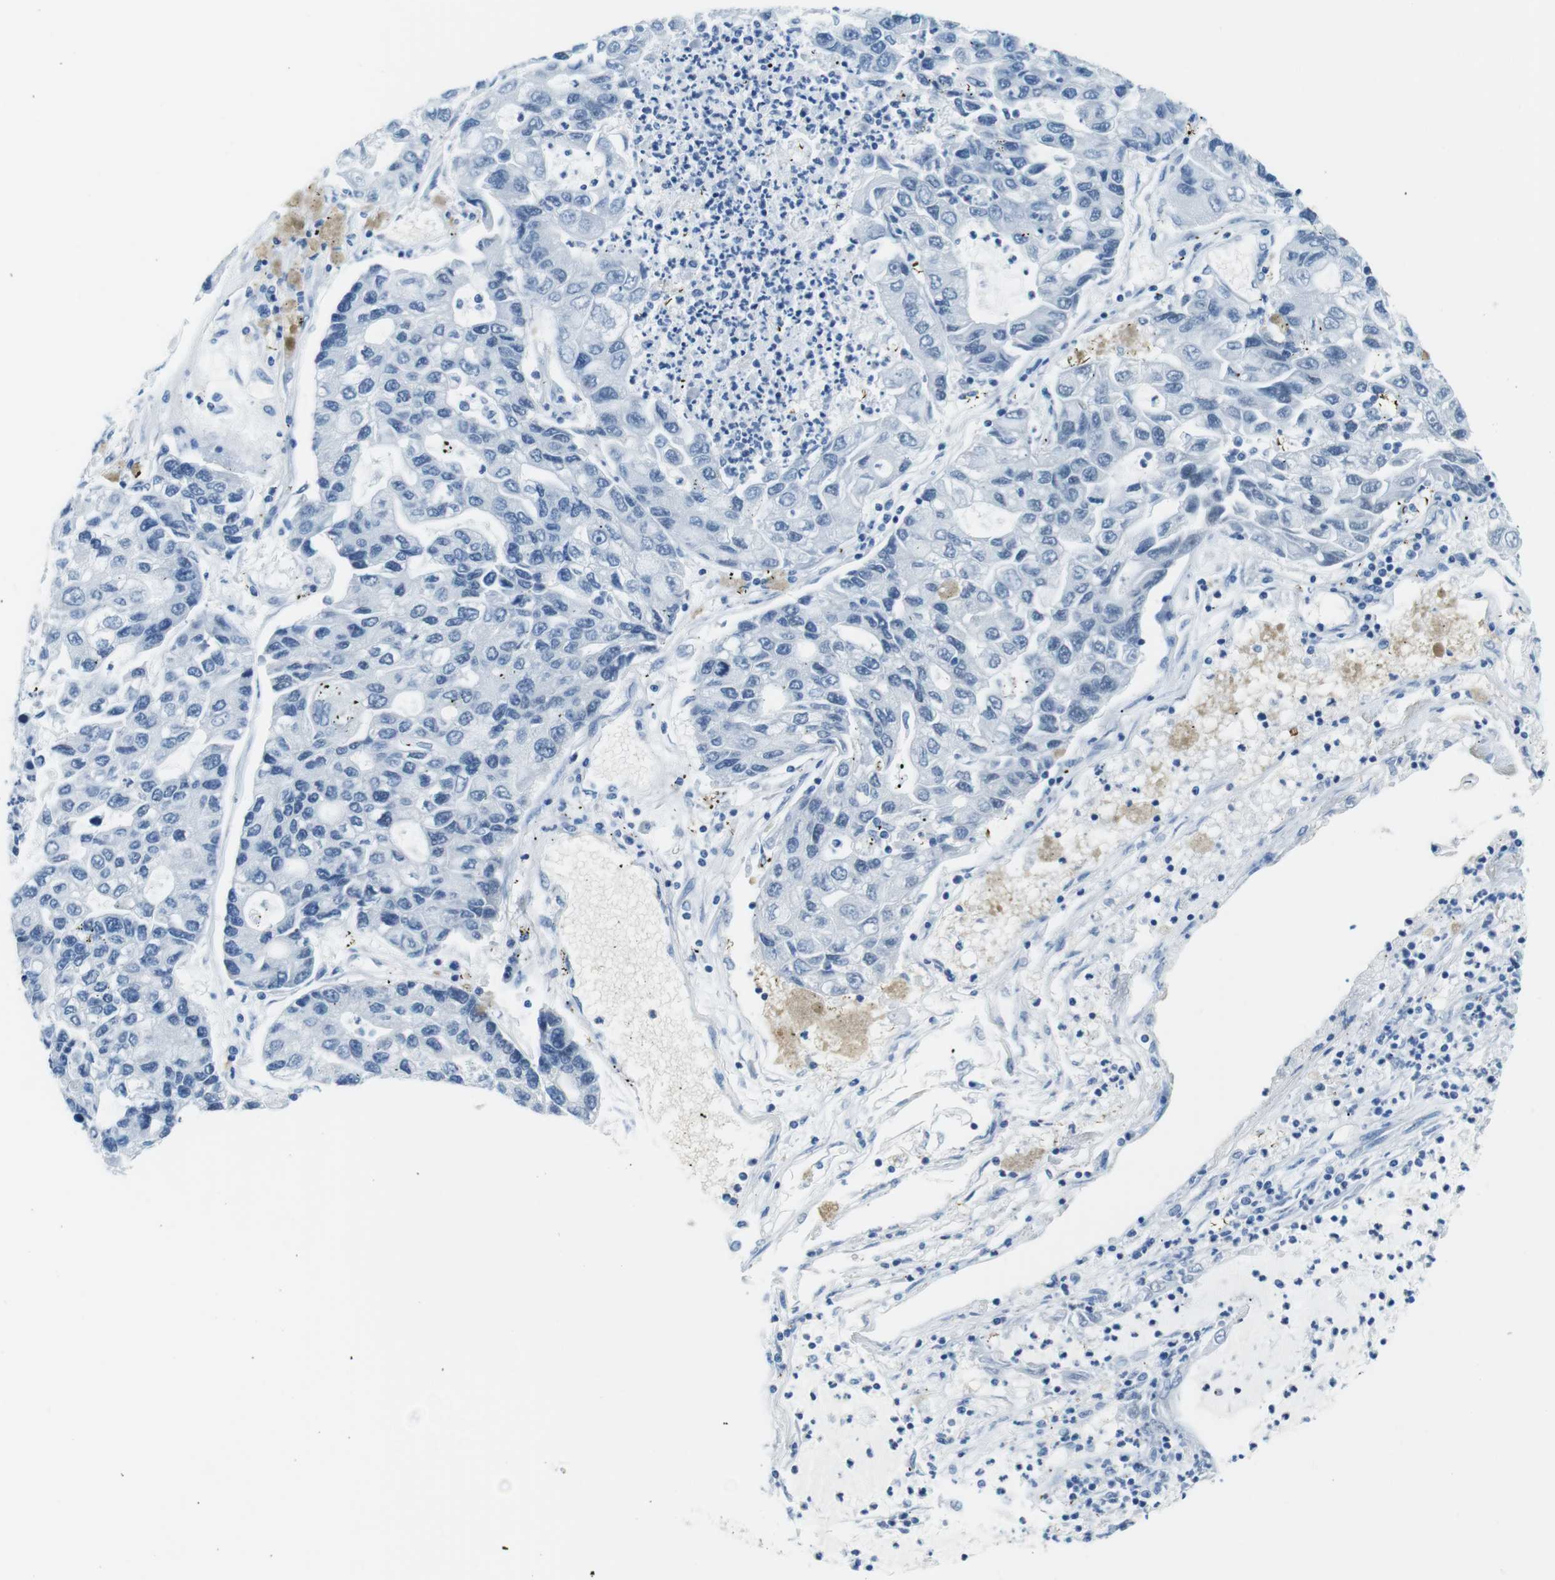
{"staining": {"intensity": "negative", "quantity": "none", "location": "none"}, "tissue": "lung cancer", "cell_type": "Tumor cells", "image_type": "cancer", "snomed": [{"axis": "morphology", "description": "Adenocarcinoma, NOS"}, {"axis": "topography", "description": "Lung"}], "caption": "Adenocarcinoma (lung) stained for a protein using immunohistochemistry demonstrates no expression tumor cells.", "gene": "TFAP2C", "patient": {"sex": "female", "age": 51}}